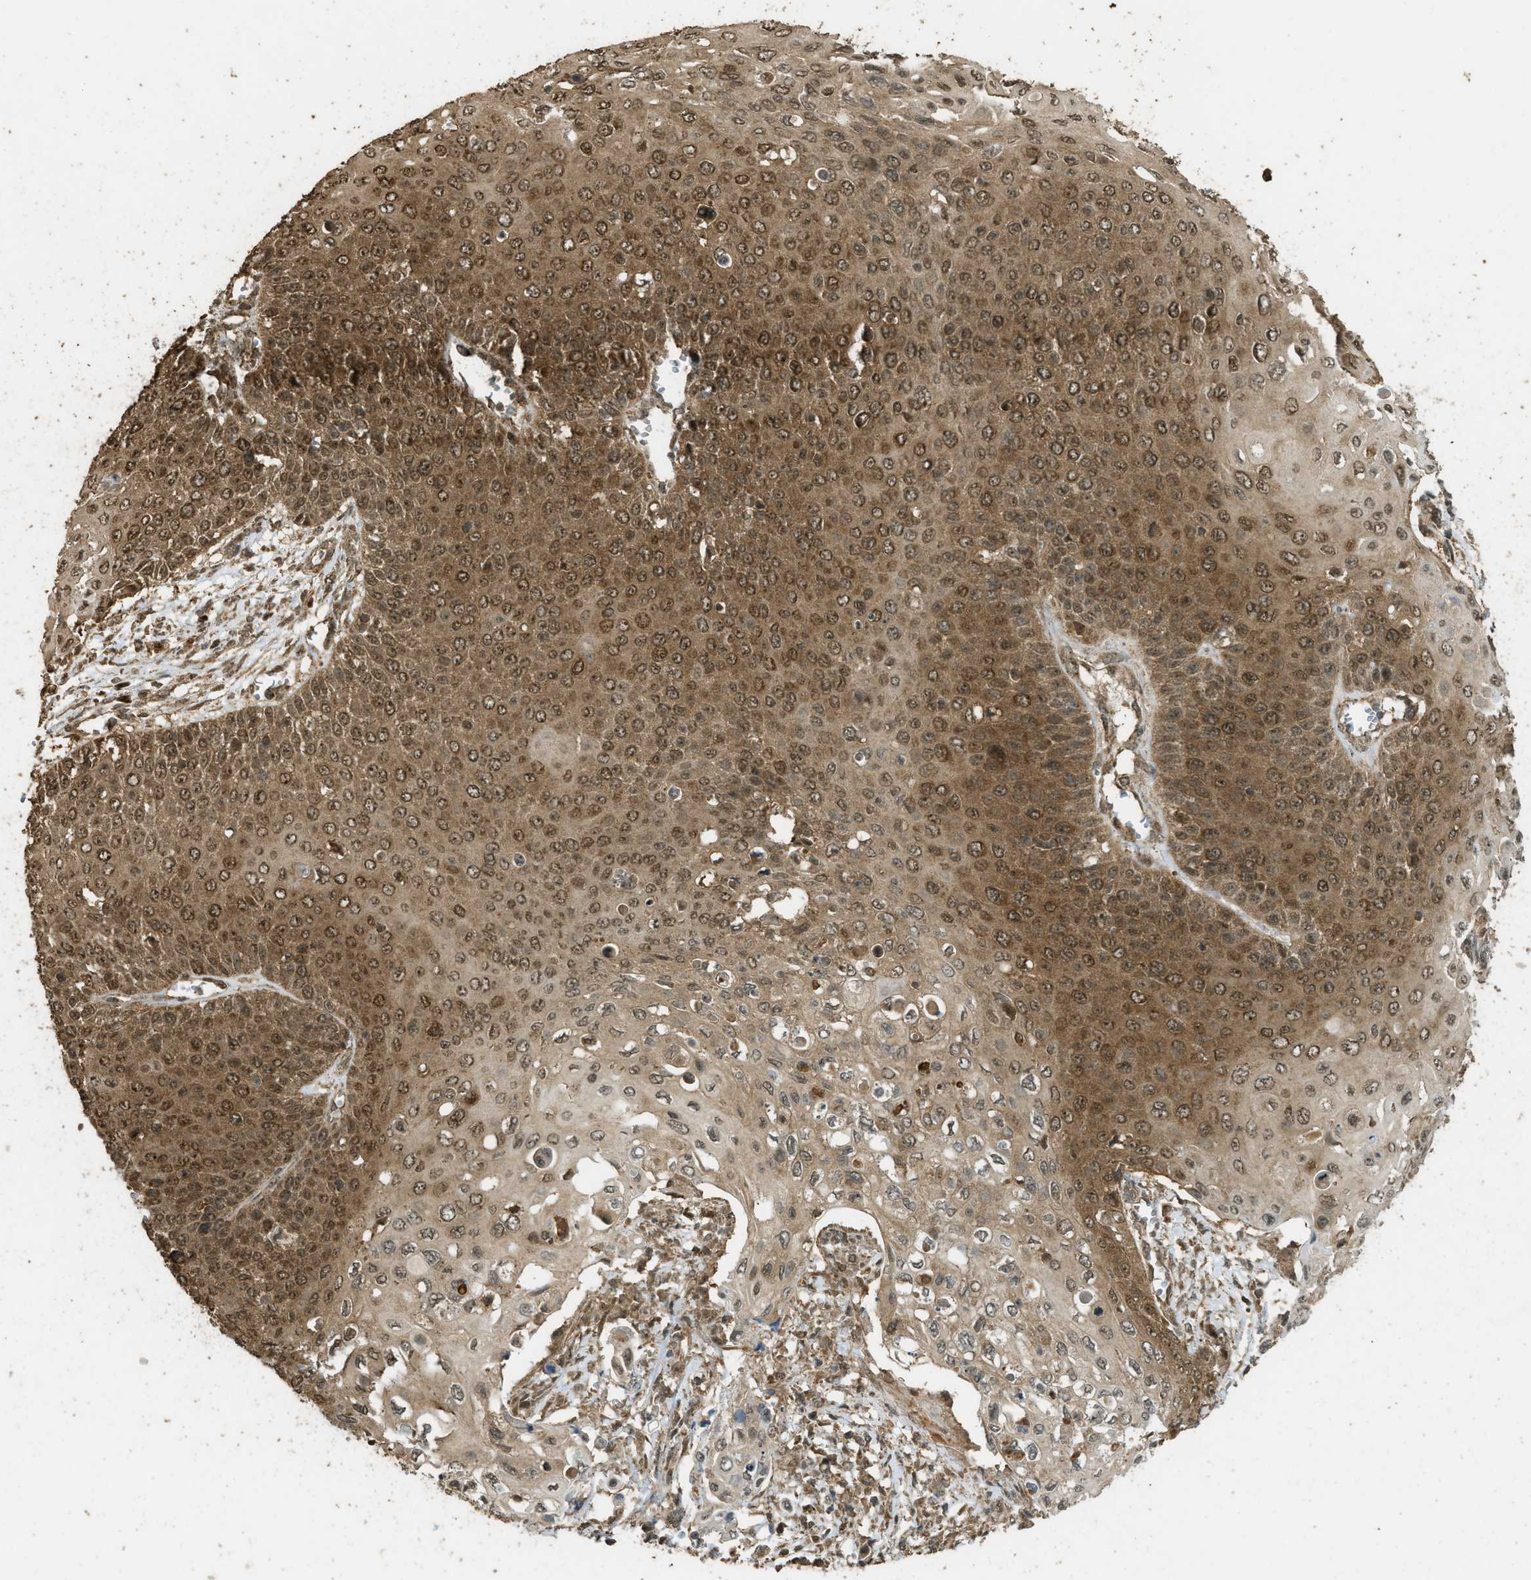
{"staining": {"intensity": "moderate", "quantity": ">75%", "location": "cytoplasmic/membranous,nuclear"}, "tissue": "cervical cancer", "cell_type": "Tumor cells", "image_type": "cancer", "snomed": [{"axis": "morphology", "description": "Squamous cell carcinoma, NOS"}, {"axis": "topography", "description": "Cervix"}], "caption": "DAB immunohistochemical staining of cervical cancer displays moderate cytoplasmic/membranous and nuclear protein expression in approximately >75% of tumor cells. Nuclei are stained in blue.", "gene": "CTPS1", "patient": {"sex": "female", "age": 39}}